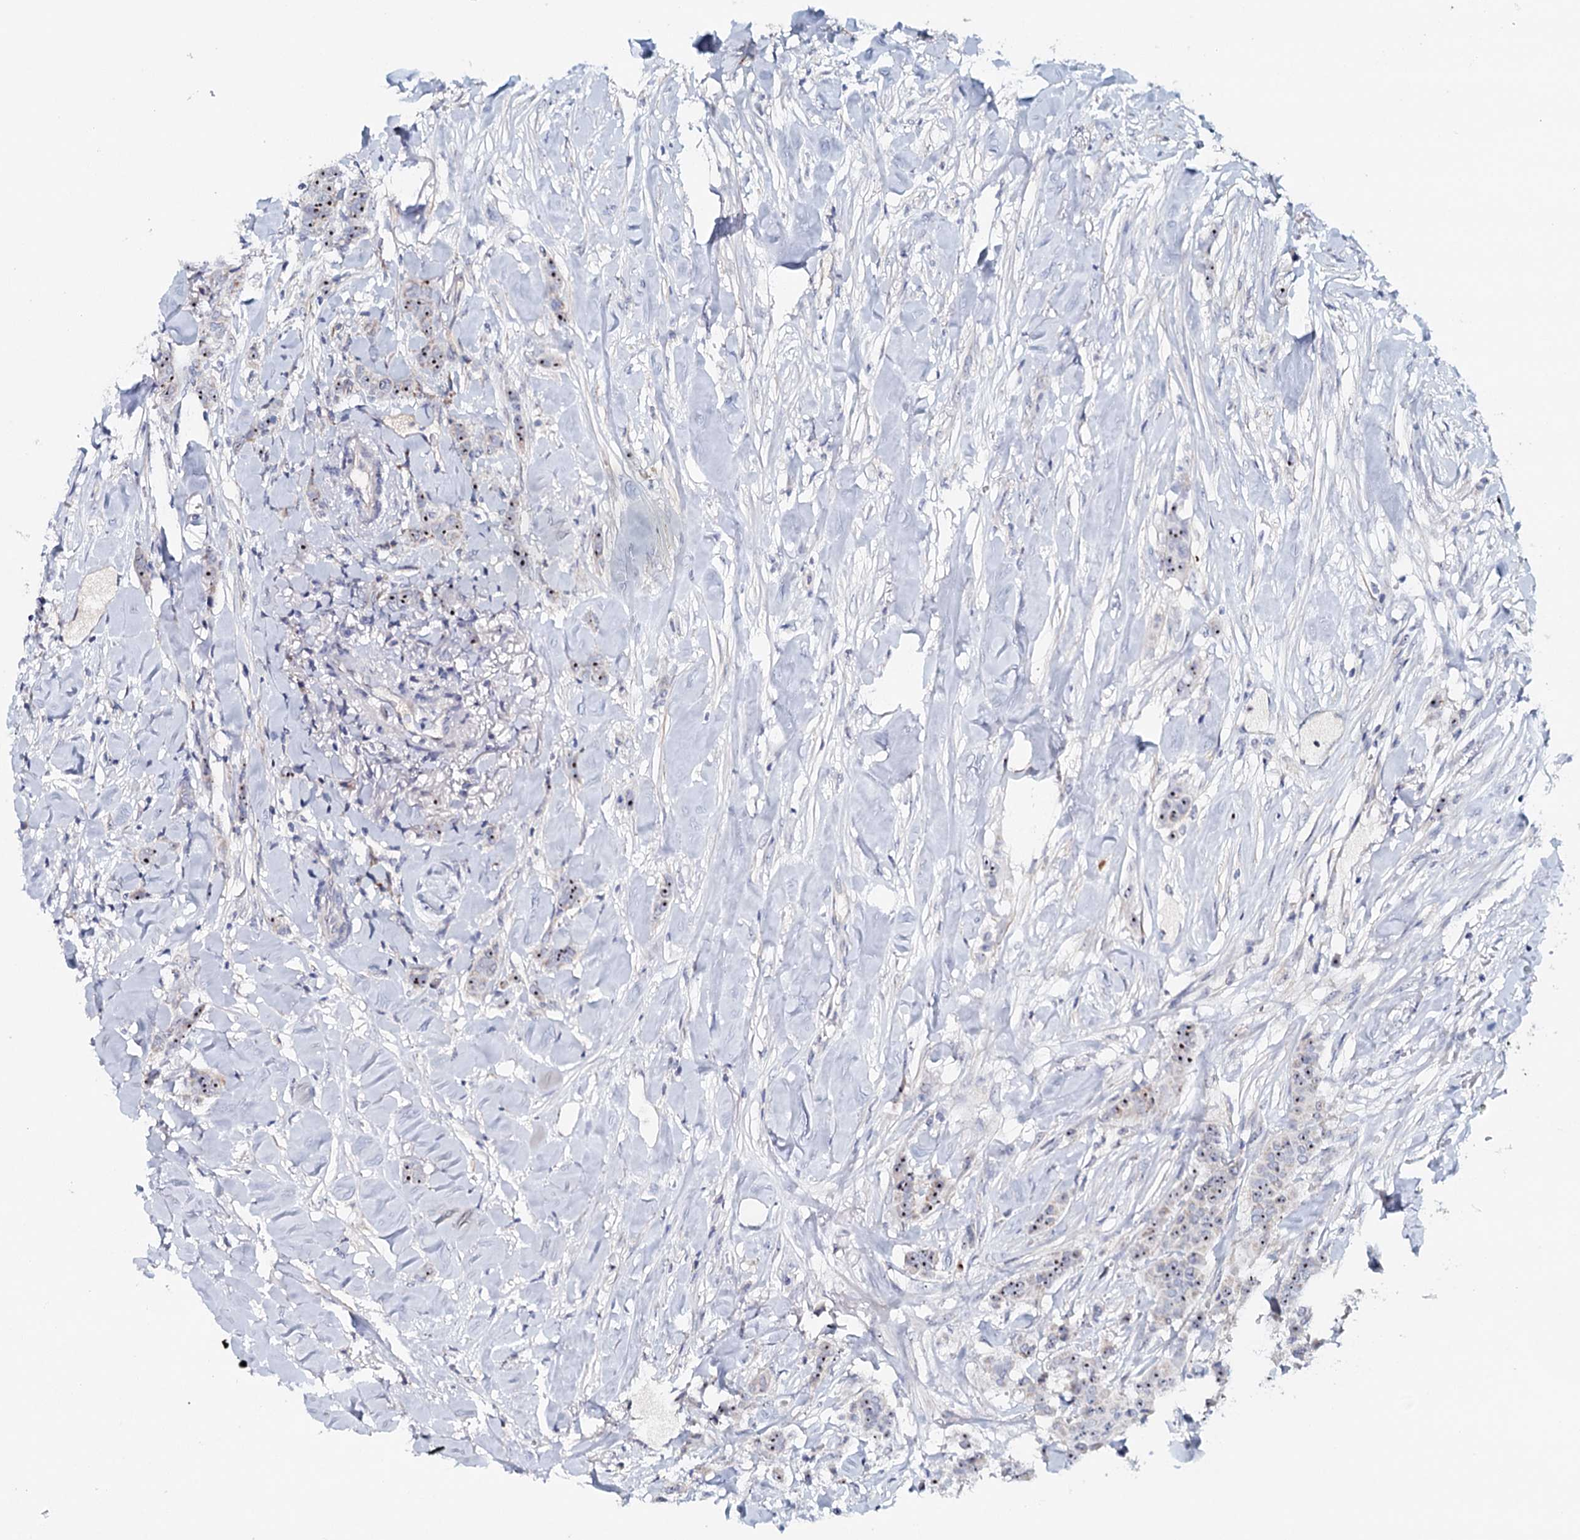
{"staining": {"intensity": "moderate", "quantity": "25%-75%", "location": "nuclear"}, "tissue": "breast cancer", "cell_type": "Tumor cells", "image_type": "cancer", "snomed": [{"axis": "morphology", "description": "Duct carcinoma"}, {"axis": "topography", "description": "Breast"}], "caption": "IHC (DAB) staining of breast cancer (intraductal carcinoma) demonstrates moderate nuclear protein staining in approximately 25%-75% of tumor cells. (DAB IHC, brown staining for protein, blue staining for nuclei).", "gene": "RBM43", "patient": {"sex": "female", "age": 40}}